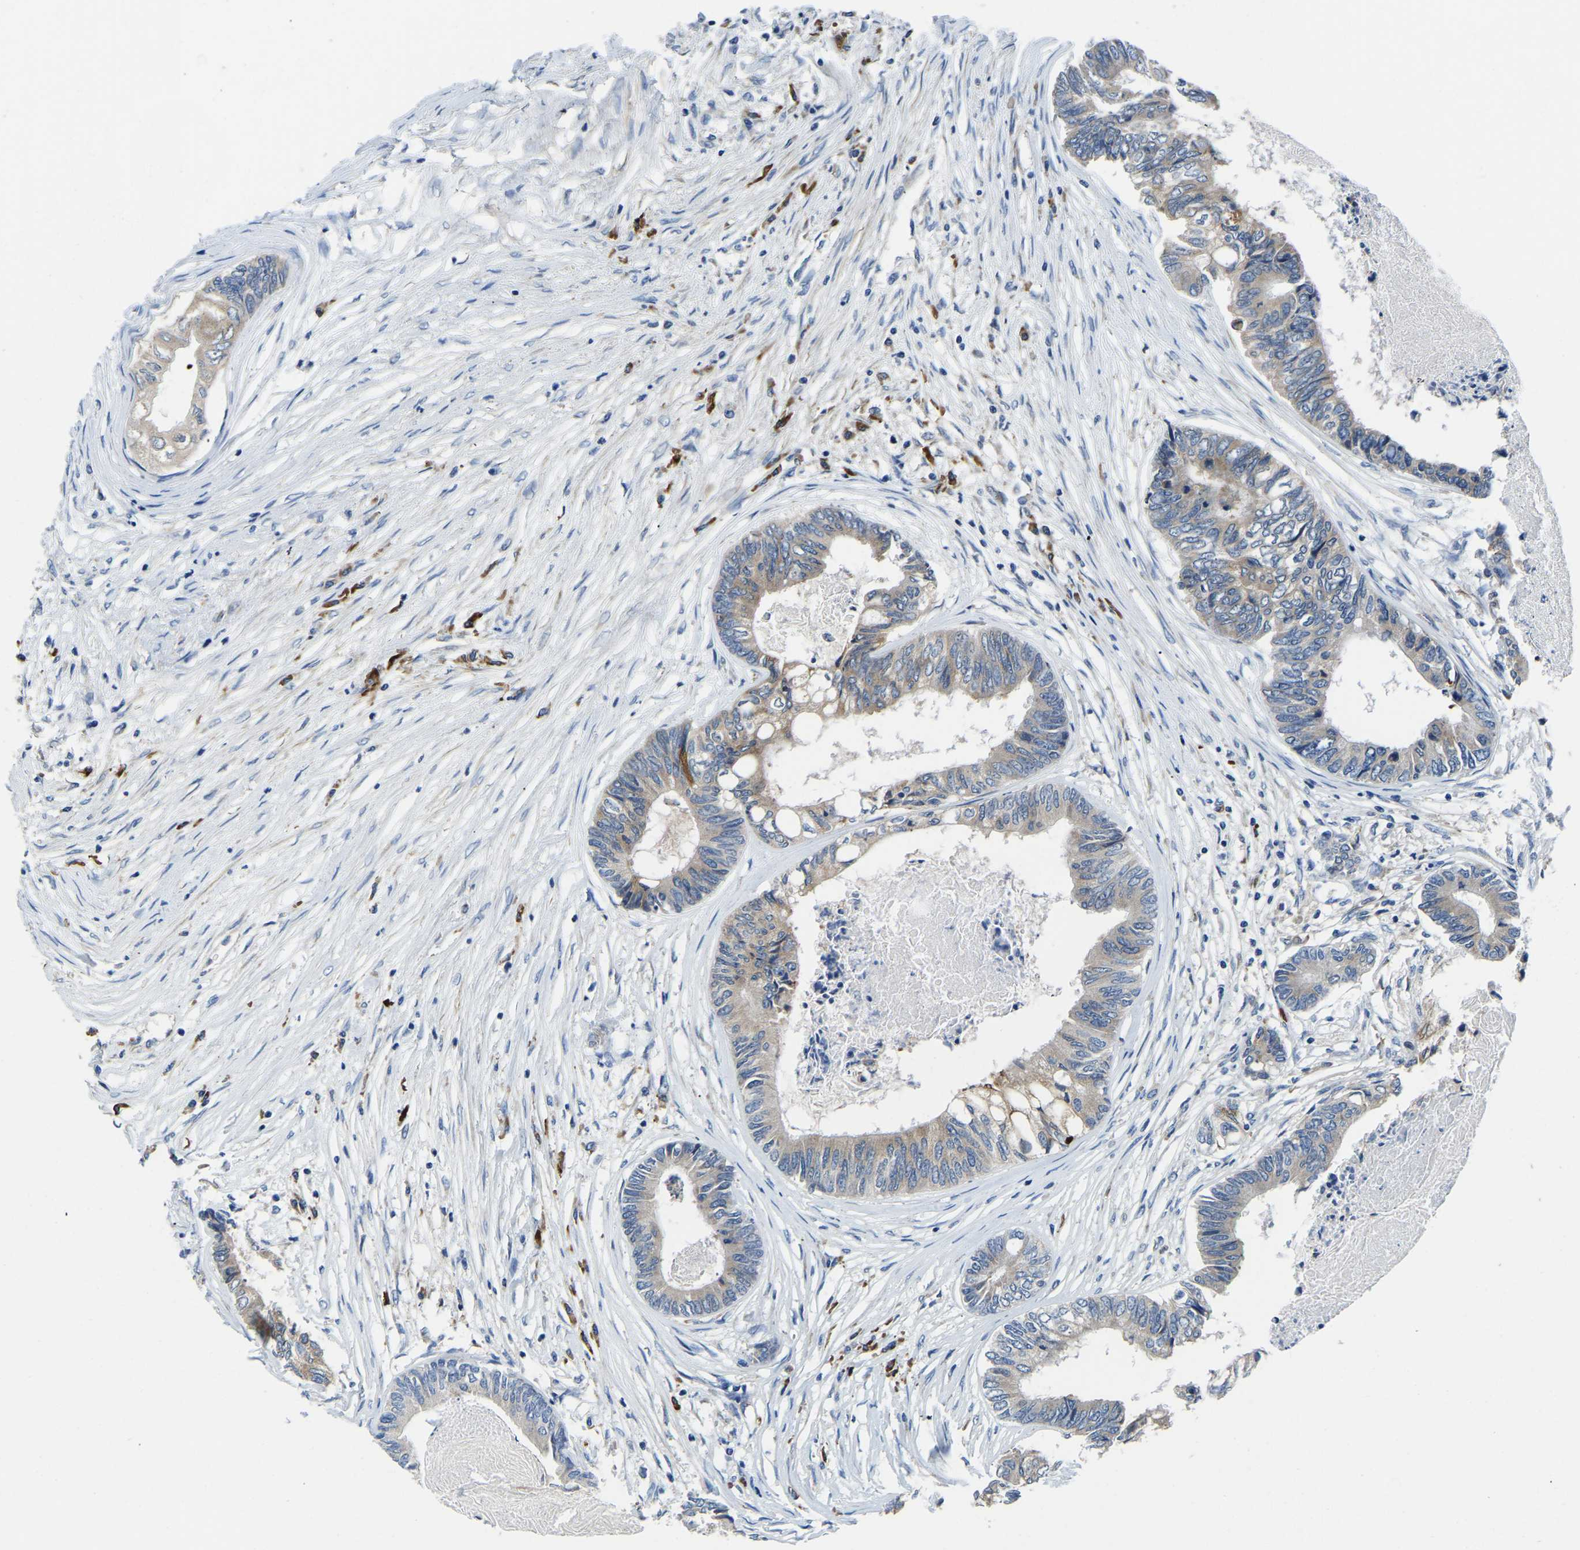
{"staining": {"intensity": "weak", "quantity": ">75%", "location": "cytoplasmic/membranous"}, "tissue": "colorectal cancer", "cell_type": "Tumor cells", "image_type": "cancer", "snomed": [{"axis": "morphology", "description": "Adenocarcinoma, NOS"}, {"axis": "topography", "description": "Rectum"}], "caption": "This histopathology image reveals immunohistochemistry (IHC) staining of human colorectal cancer, with low weak cytoplasmic/membranous staining in approximately >75% of tumor cells.", "gene": "LIAS", "patient": {"sex": "male", "age": 63}}